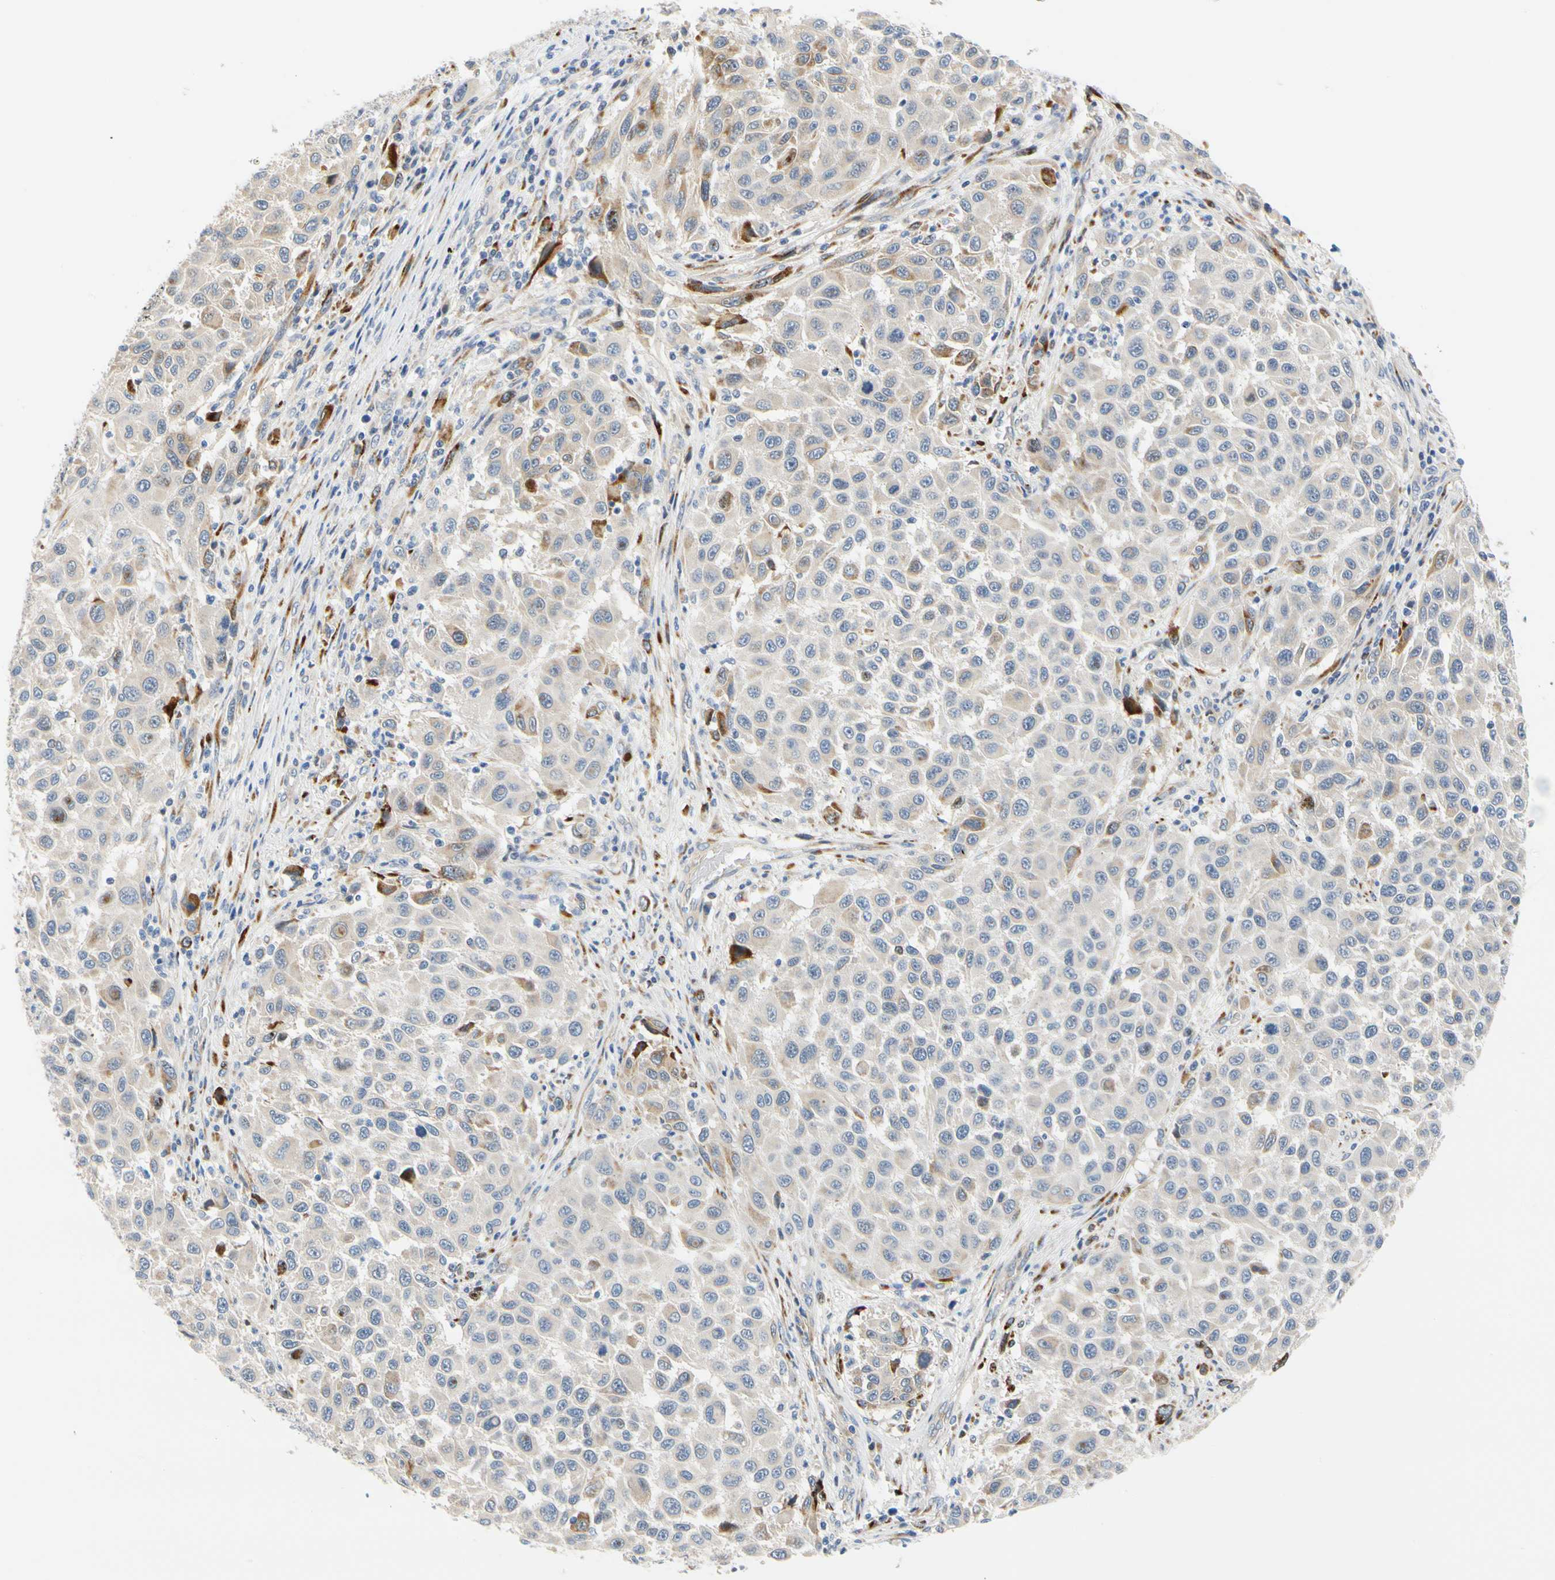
{"staining": {"intensity": "moderate", "quantity": "<25%", "location": "cytoplasmic/membranous"}, "tissue": "melanoma", "cell_type": "Tumor cells", "image_type": "cancer", "snomed": [{"axis": "morphology", "description": "Malignant melanoma, Metastatic site"}, {"axis": "topography", "description": "Lymph node"}], "caption": "Tumor cells display low levels of moderate cytoplasmic/membranous positivity in approximately <25% of cells in human malignant melanoma (metastatic site).", "gene": "ZNF236", "patient": {"sex": "male", "age": 61}}